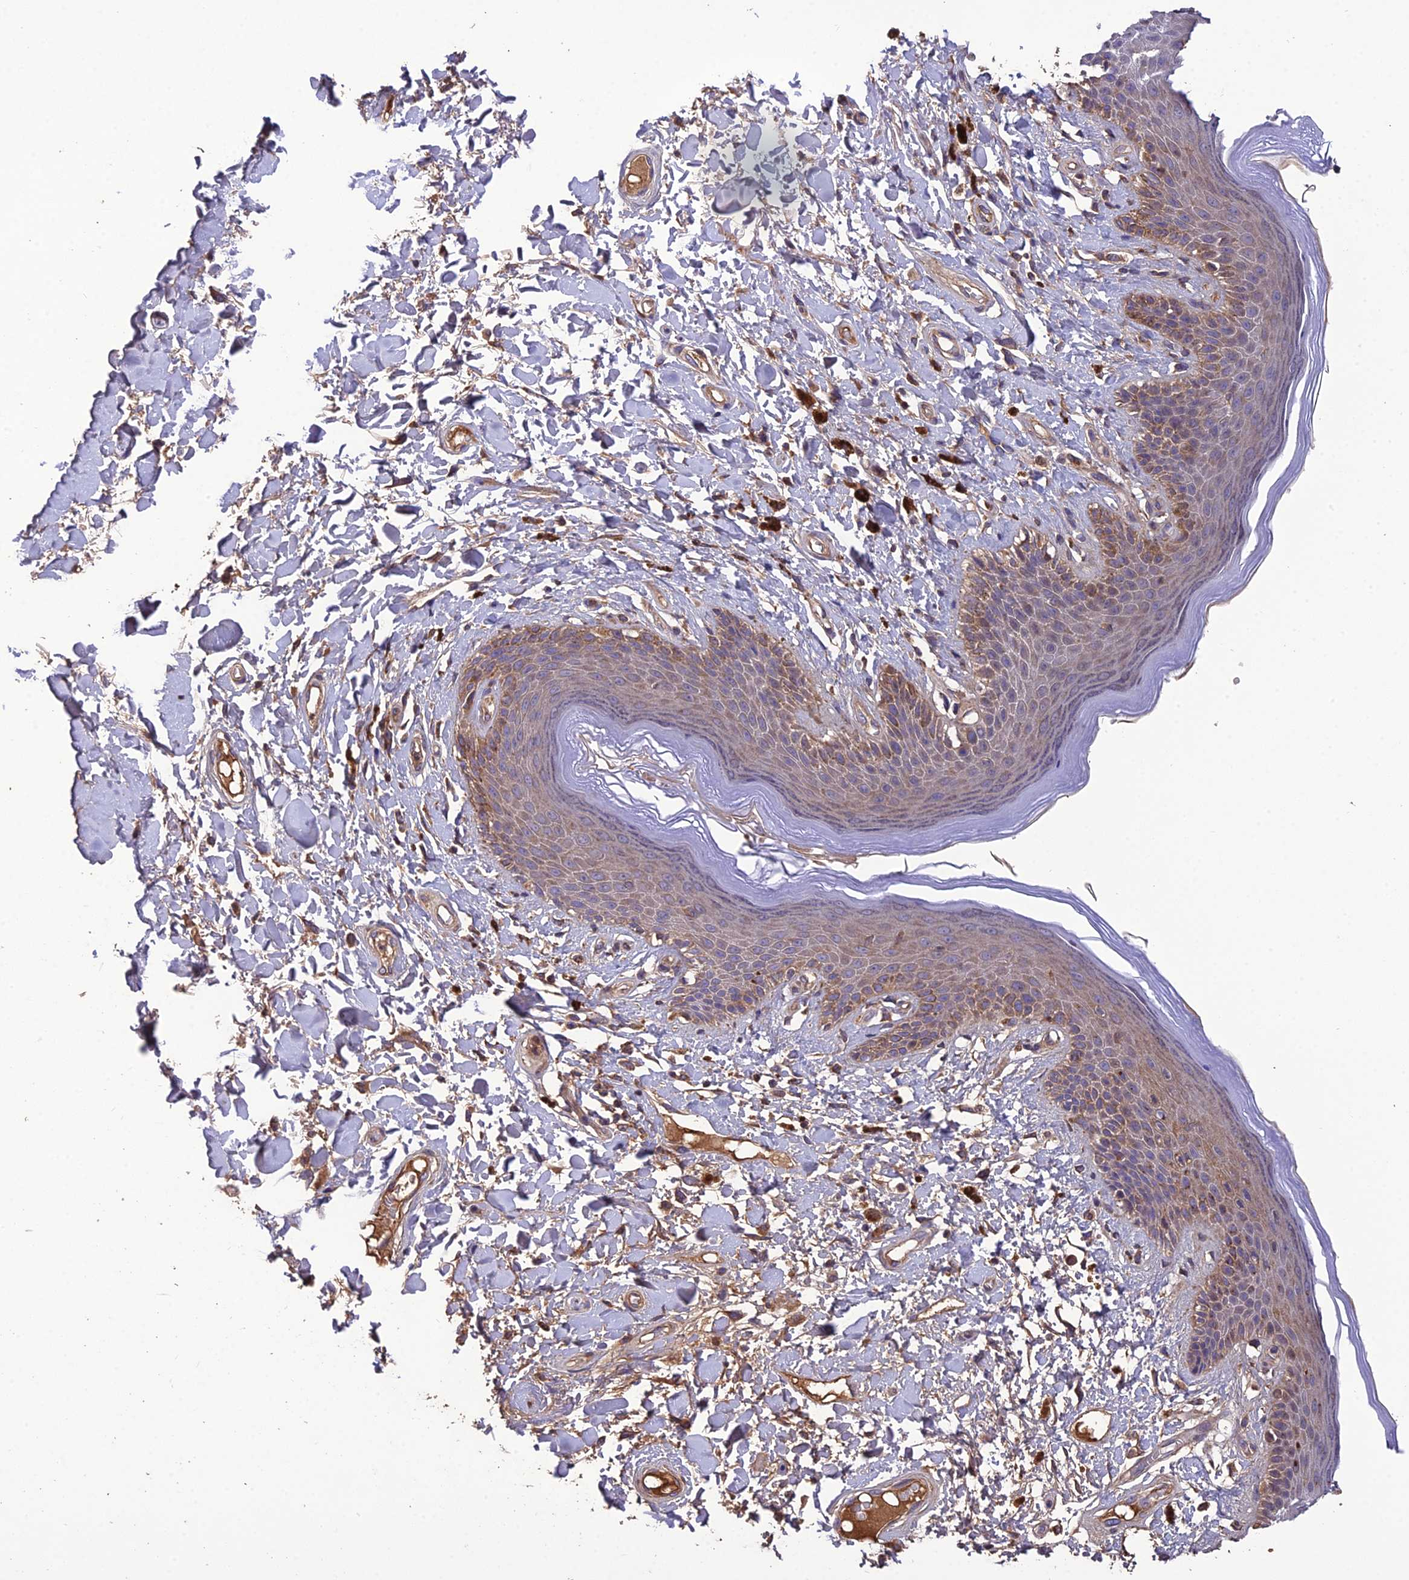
{"staining": {"intensity": "moderate", "quantity": "25%-75%", "location": "cytoplasmic/membranous"}, "tissue": "skin", "cell_type": "Epidermal cells", "image_type": "normal", "snomed": [{"axis": "morphology", "description": "Normal tissue, NOS"}, {"axis": "topography", "description": "Anal"}], "caption": "High-power microscopy captured an immunohistochemistry image of unremarkable skin, revealing moderate cytoplasmic/membranous staining in approximately 25%-75% of epidermal cells. The staining was performed using DAB, with brown indicating positive protein expression. Nuclei are stained blue with hematoxylin.", "gene": "MIOS", "patient": {"sex": "female", "age": 78}}